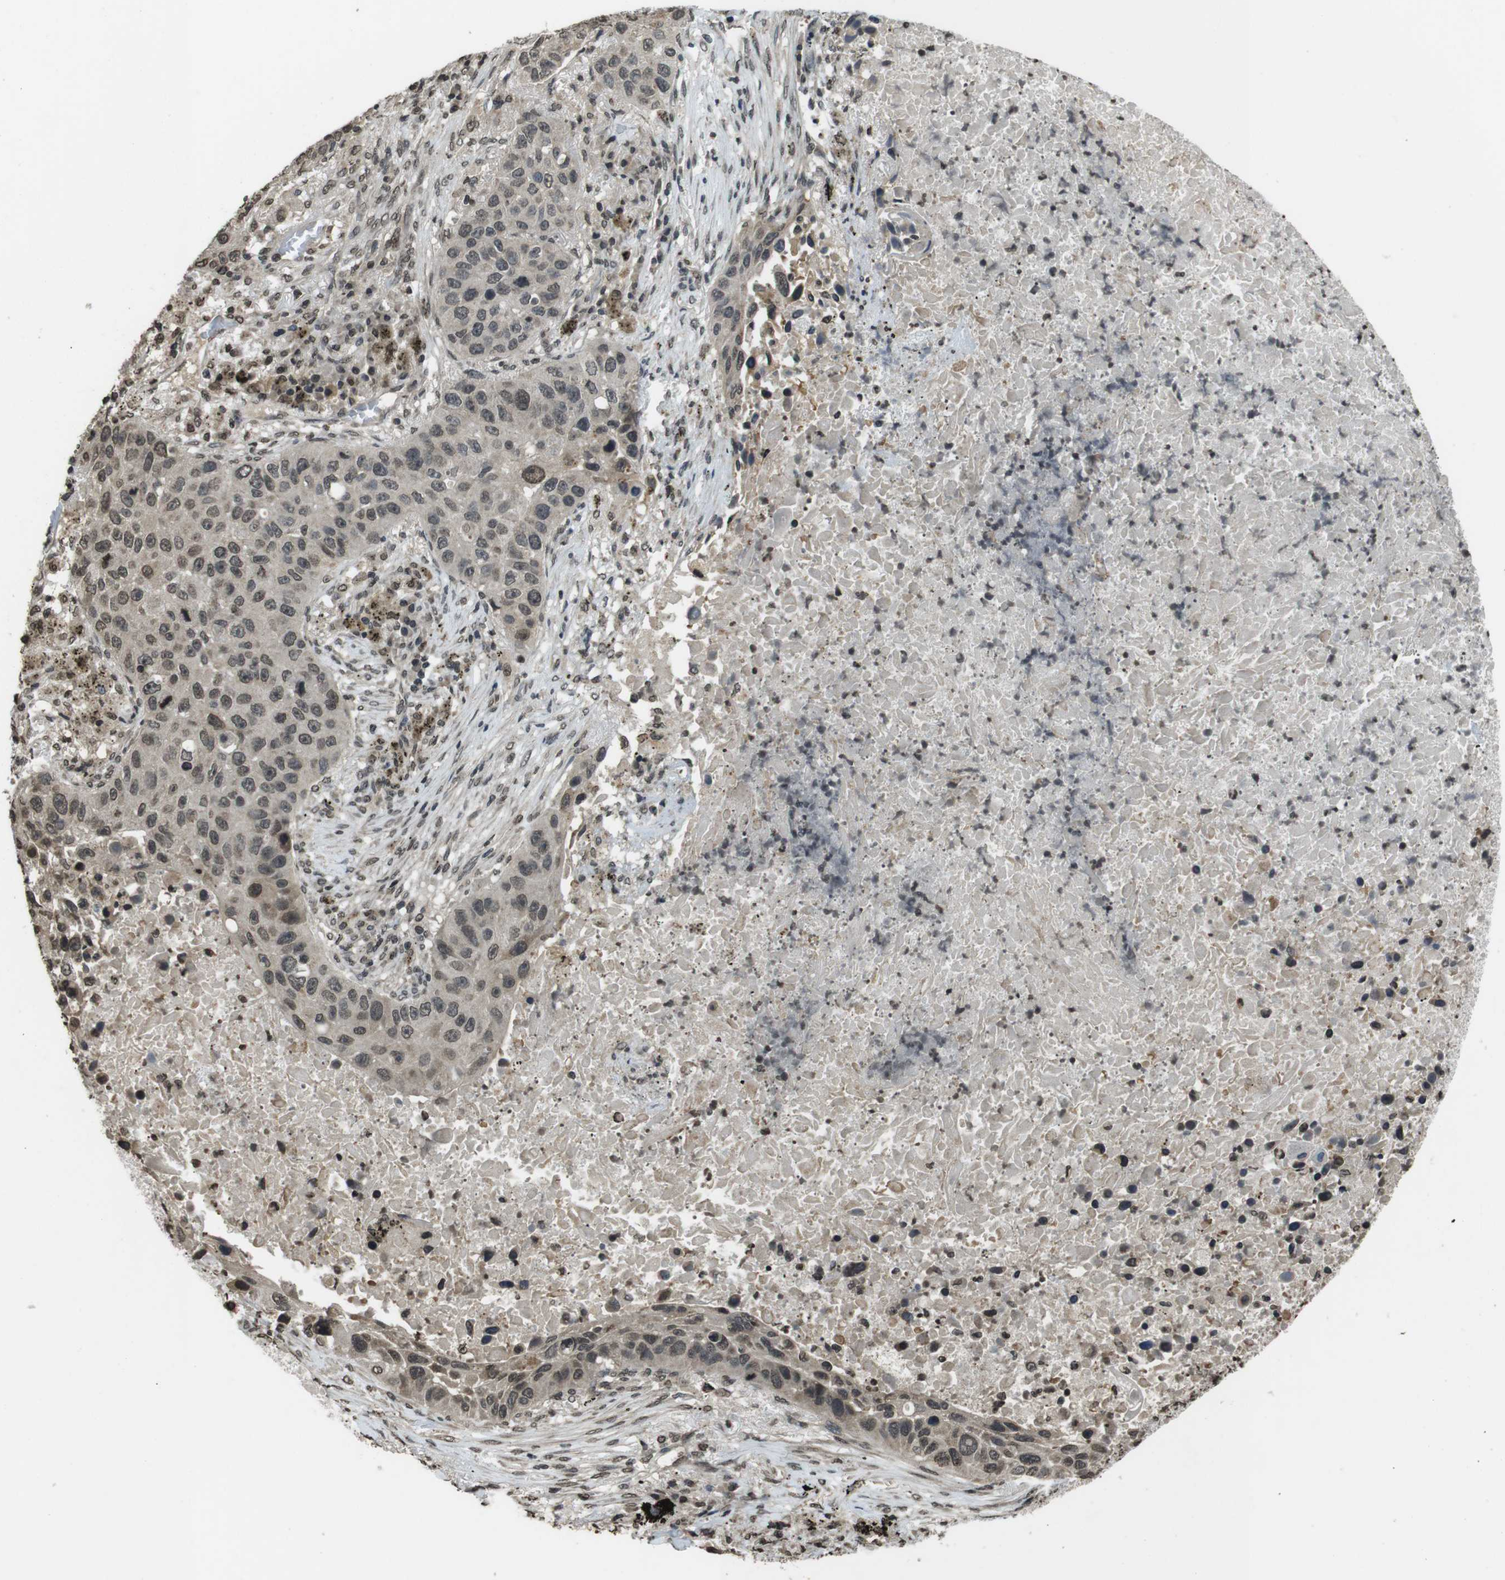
{"staining": {"intensity": "weak", "quantity": "25%-75%", "location": "nuclear"}, "tissue": "lung cancer", "cell_type": "Tumor cells", "image_type": "cancer", "snomed": [{"axis": "morphology", "description": "Squamous cell carcinoma, NOS"}, {"axis": "topography", "description": "Lung"}], "caption": "Human squamous cell carcinoma (lung) stained for a protein (brown) reveals weak nuclear positive expression in approximately 25%-75% of tumor cells.", "gene": "MAF", "patient": {"sex": "male", "age": 57}}